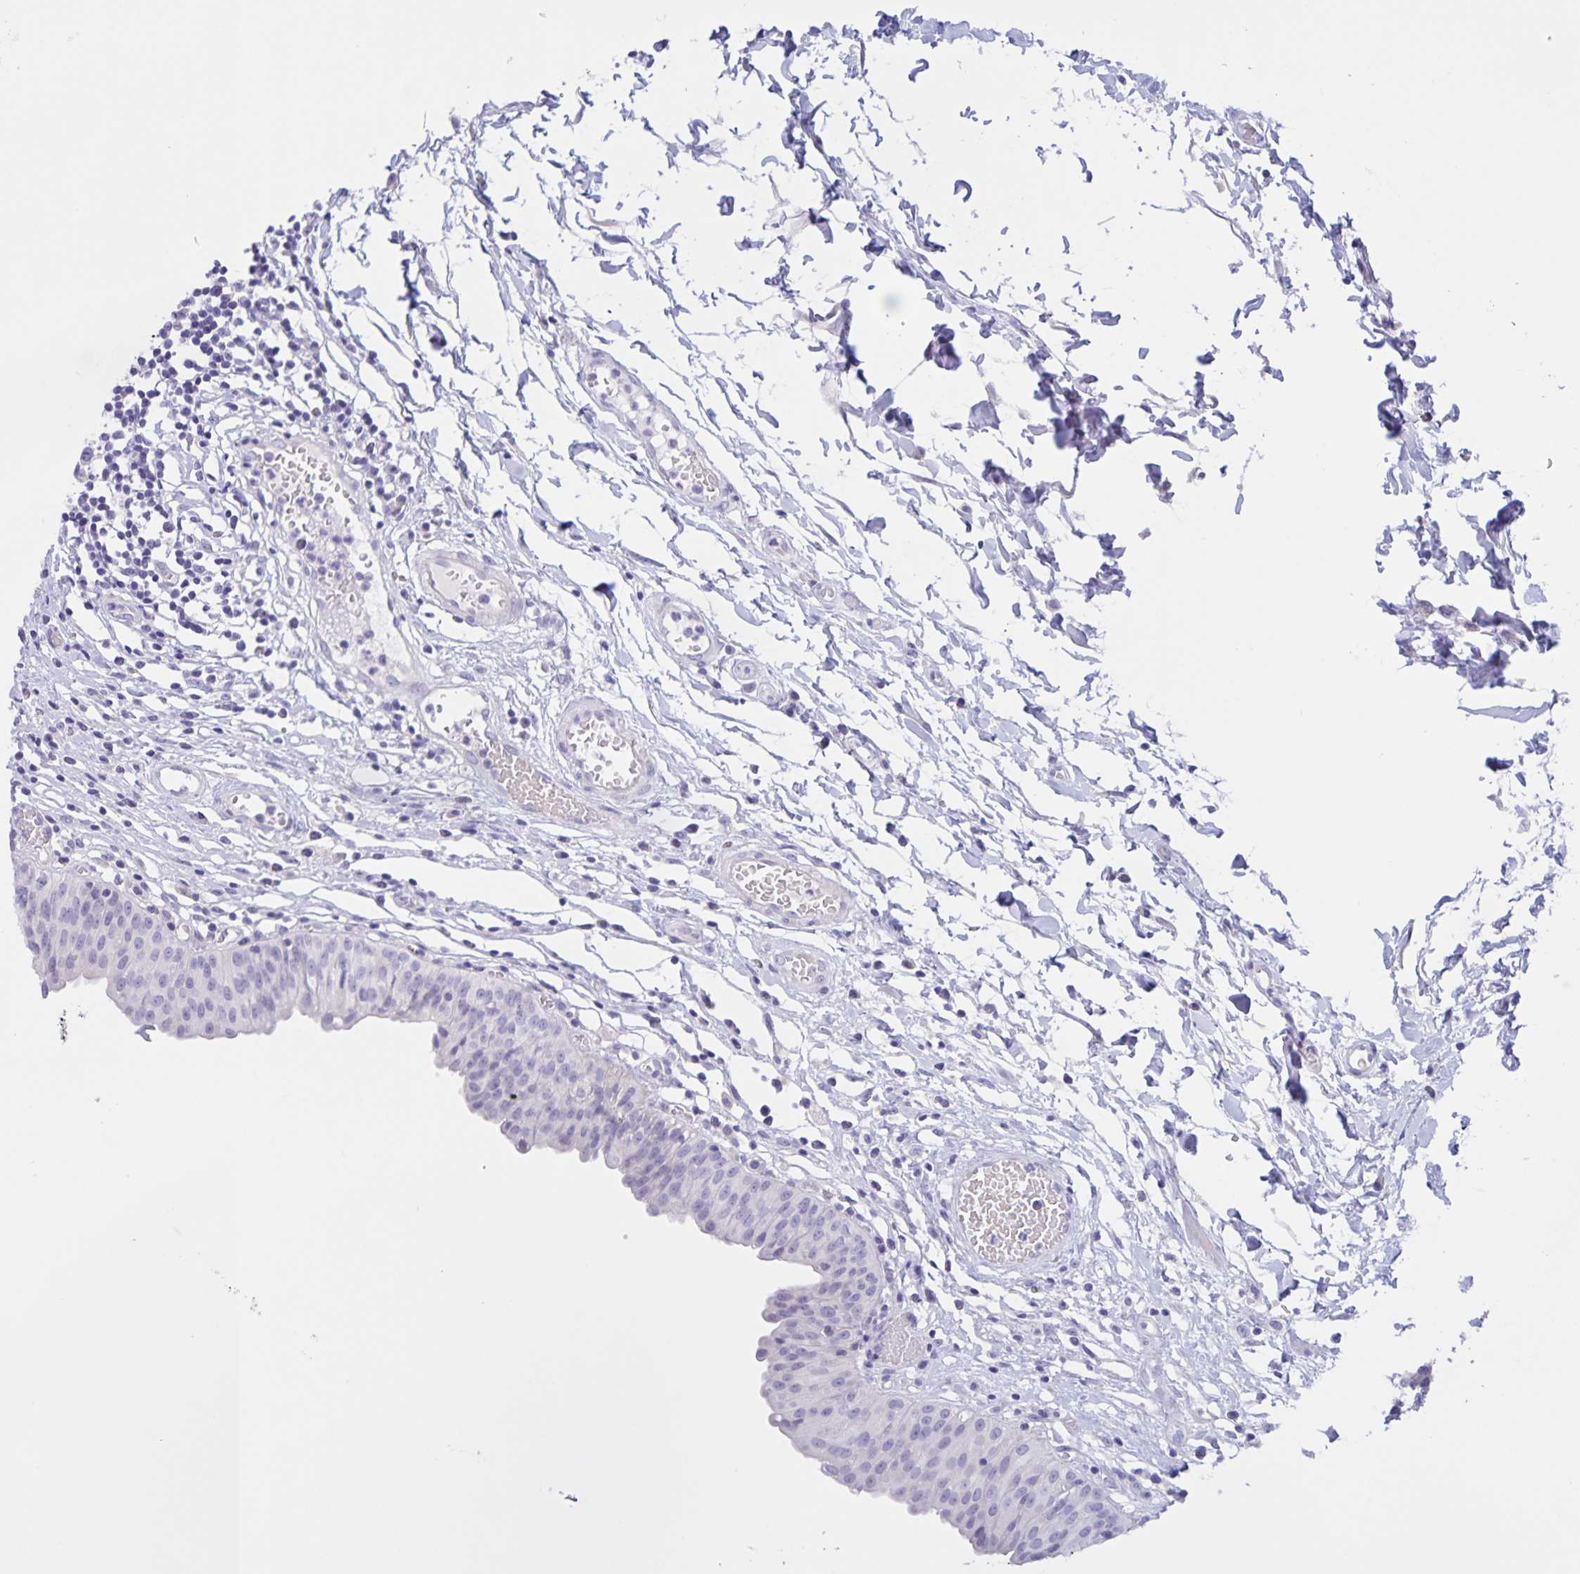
{"staining": {"intensity": "negative", "quantity": "none", "location": "none"}, "tissue": "urinary bladder", "cell_type": "Urothelial cells", "image_type": "normal", "snomed": [{"axis": "morphology", "description": "Normal tissue, NOS"}, {"axis": "topography", "description": "Urinary bladder"}], "caption": "A high-resolution image shows IHC staining of benign urinary bladder, which displays no significant staining in urothelial cells. (Brightfield microscopy of DAB IHC at high magnification).", "gene": "DMGDH", "patient": {"sex": "male", "age": 64}}